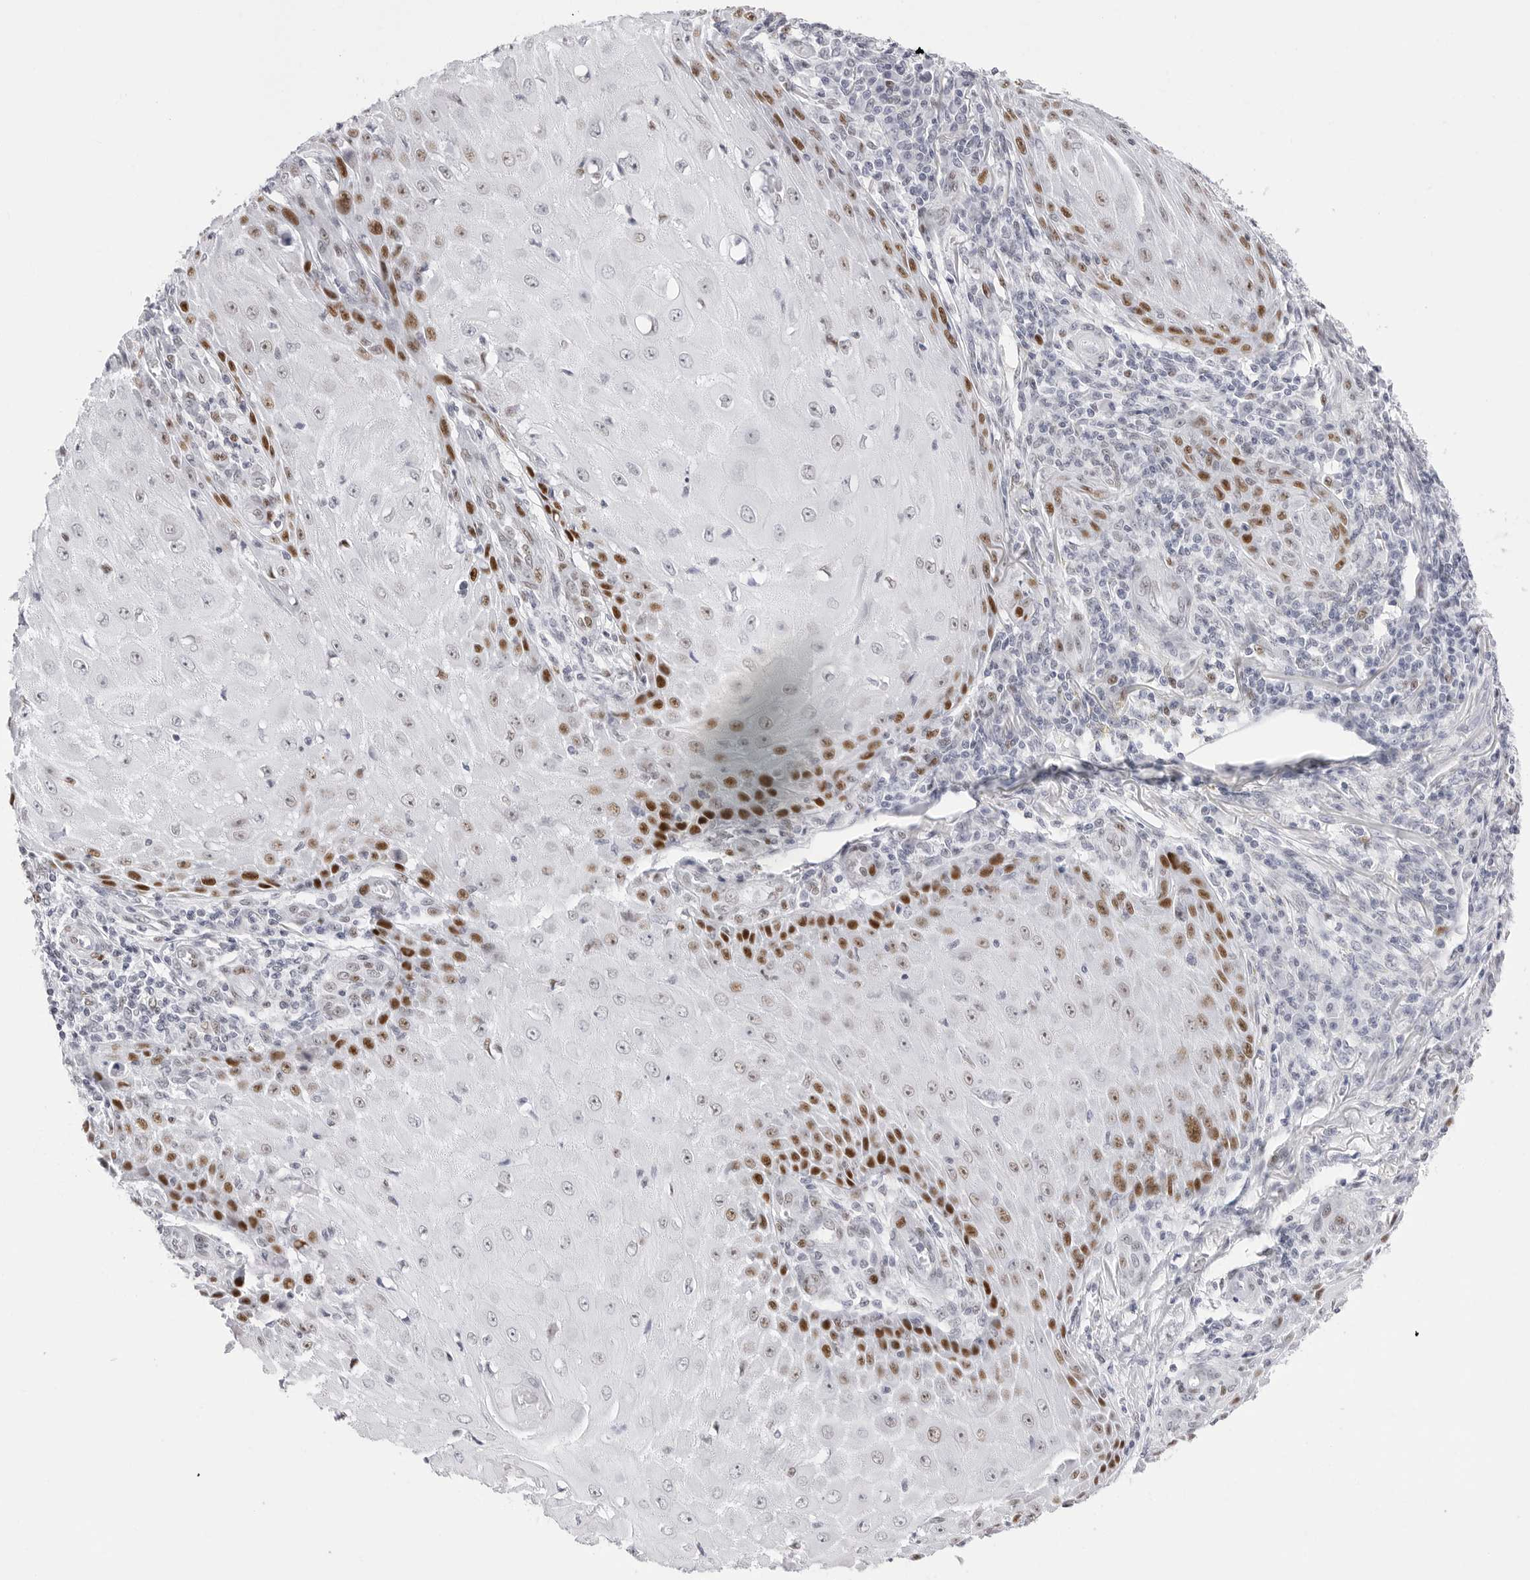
{"staining": {"intensity": "strong", "quantity": "25%-75%", "location": "nuclear"}, "tissue": "skin cancer", "cell_type": "Tumor cells", "image_type": "cancer", "snomed": [{"axis": "morphology", "description": "Squamous cell carcinoma, NOS"}, {"axis": "topography", "description": "Skin"}], "caption": "Tumor cells show strong nuclear positivity in about 25%-75% of cells in skin squamous cell carcinoma.", "gene": "NASP", "patient": {"sex": "female", "age": 73}}